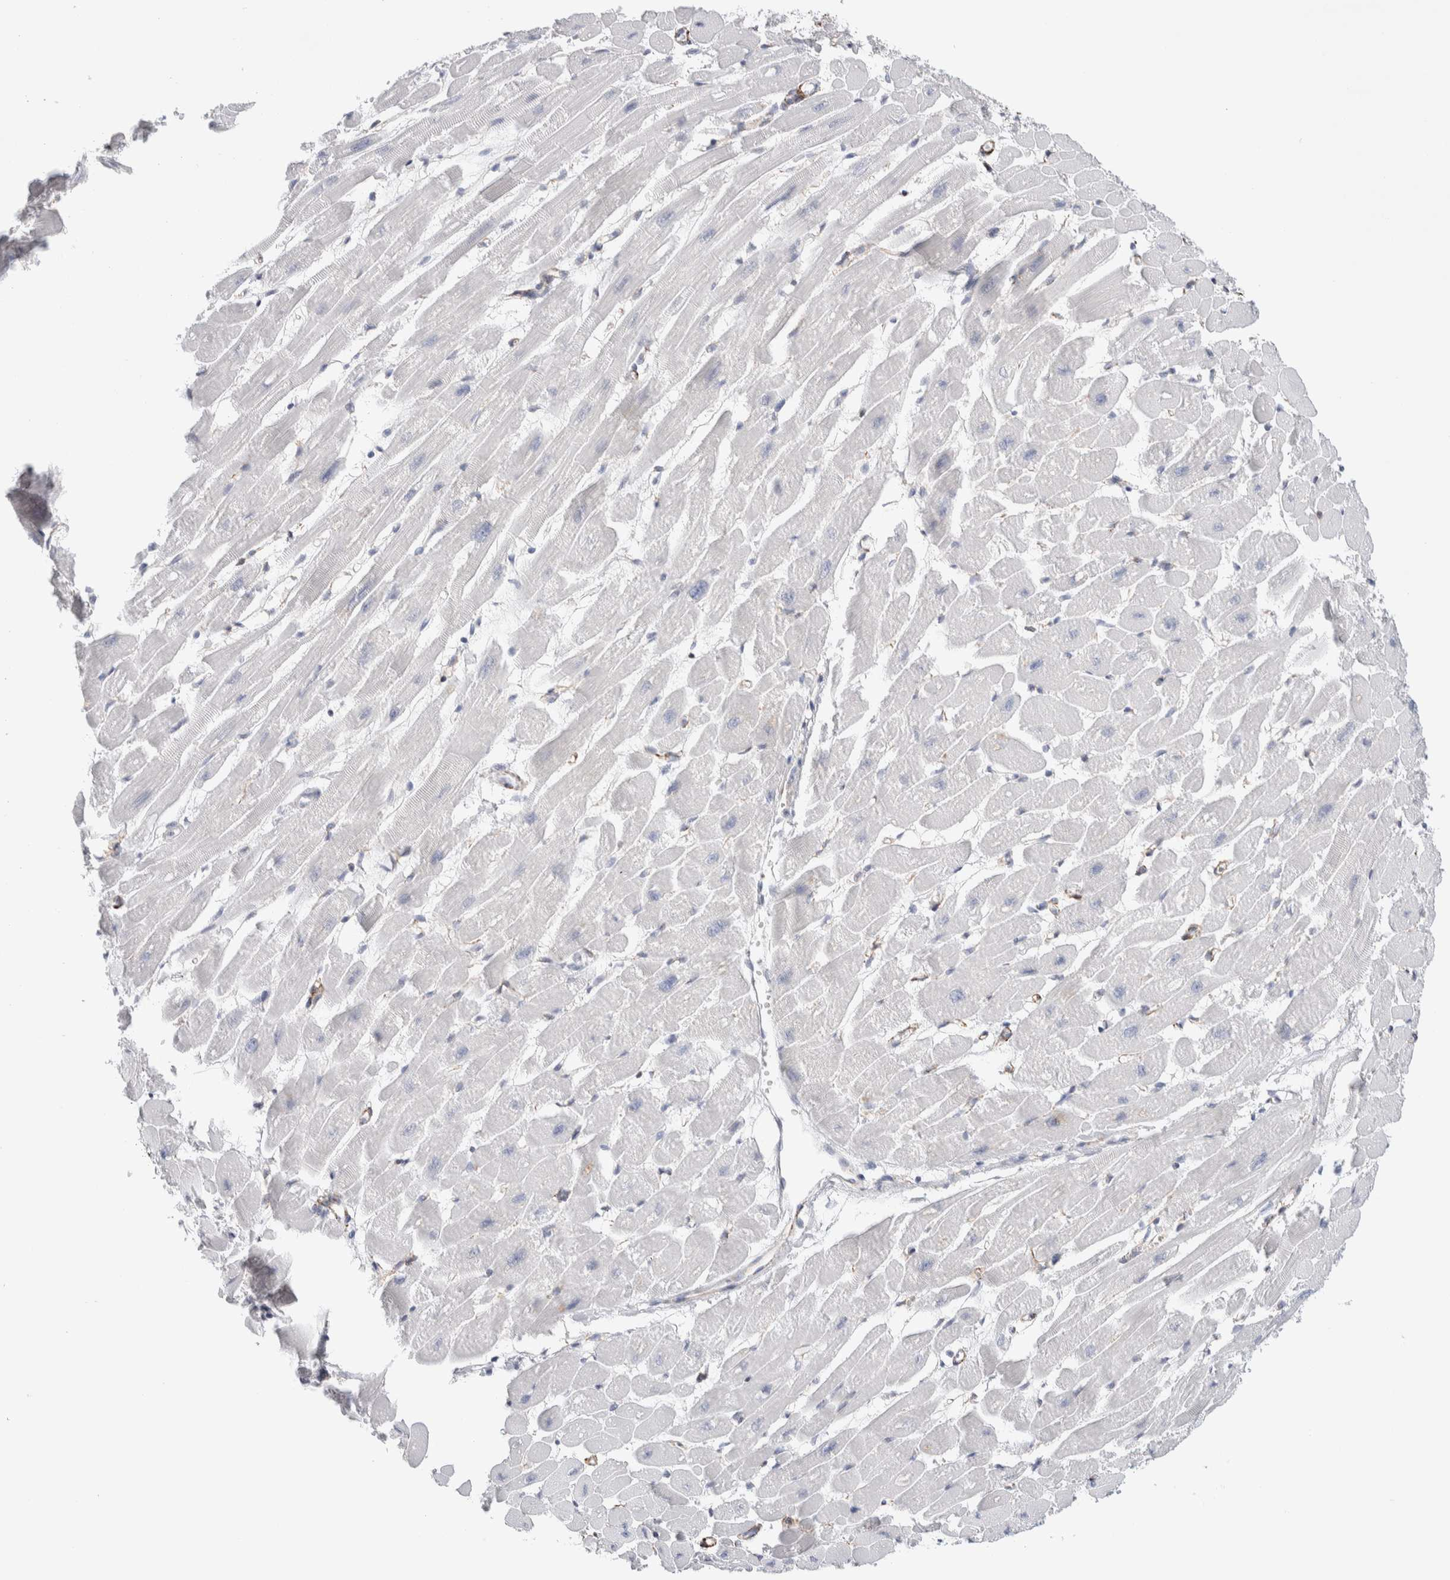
{"staining": {"intensity": "negative", "quantity": "none", "location": "none"}, "tissue": "heart muscle", "cell_type": "Cardiomyocytes", "image_type": "normal", "snomed": [{"axis": "morphology", "description": "Normal tissue, NOS"}, {"axis": "topography", "description": "Heart"}], "caption": "The image exhibits no staining of cardiomyocytes in normal heart muscle. (Brightfield microscopy of DAB (3,3'-diaminobenzidine) immunohistochemistry (IHC) at high magnification).", "gene": "SEPTIN4", "patient": {"sex": "female", "age": 54}}